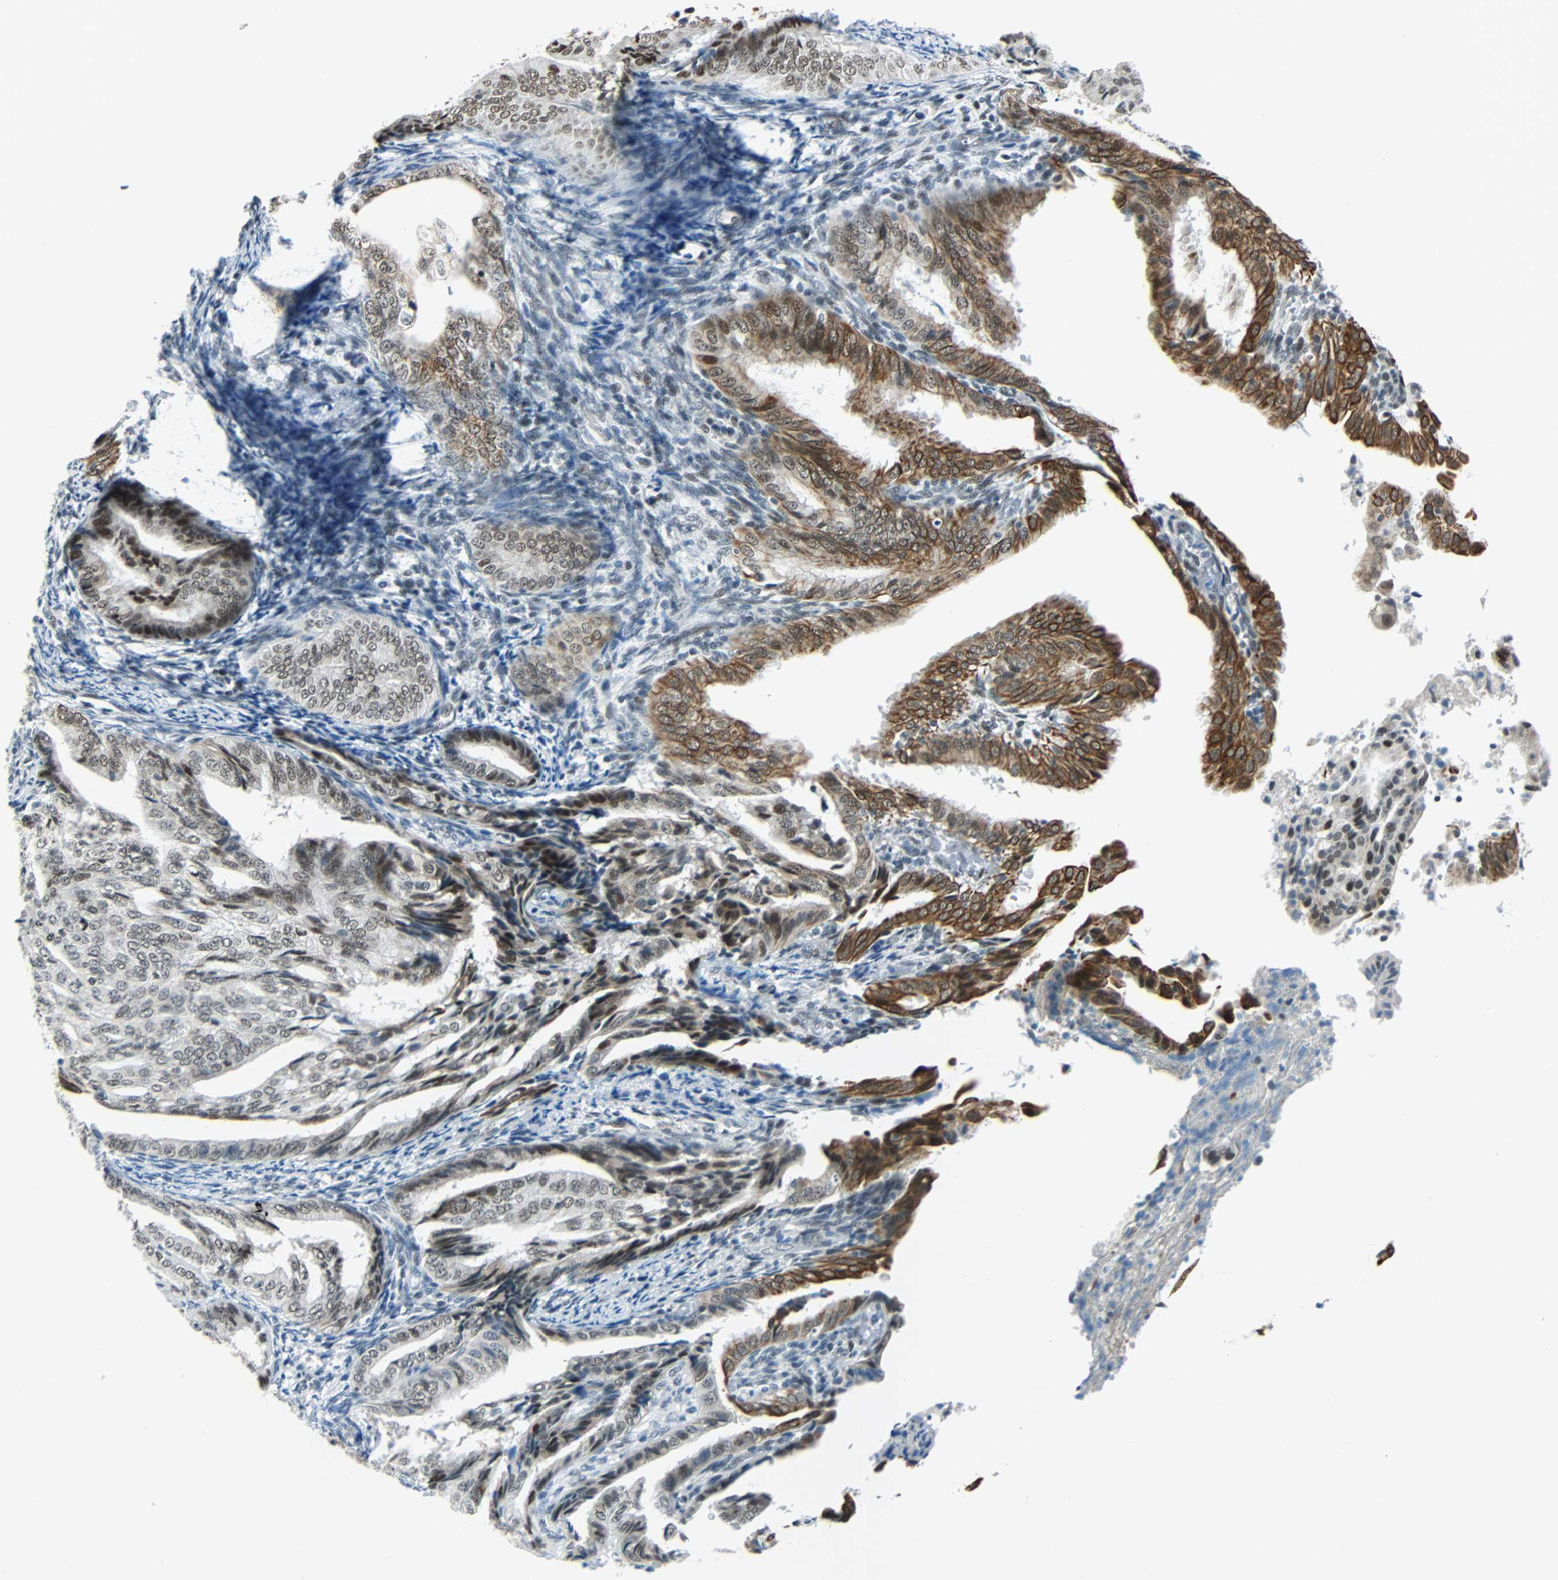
{"staining": {"intensity": "strong", "quantity": "<25%", "location": "cytoplasmic/membranous,nuclear"}, "tissue": "endometrial cancer", "cell_type": "Tumor cells", "image_type": "cancer", "snomed": [{"axis": "morphology", "description": "Adenocarcinoma, NOS"}, {"axis": "topography", "description": "Endometrium"}], "caption": "Strong cytoplasmic/membranous and nuclear staining for a protein is appreciated in approximately <25% of tumor cells of adenocarcinoma (endometrial) using immunohistochemistry (IHC).", "gene": "NELFE", "patient": {"sex": "female", "age": 58}}